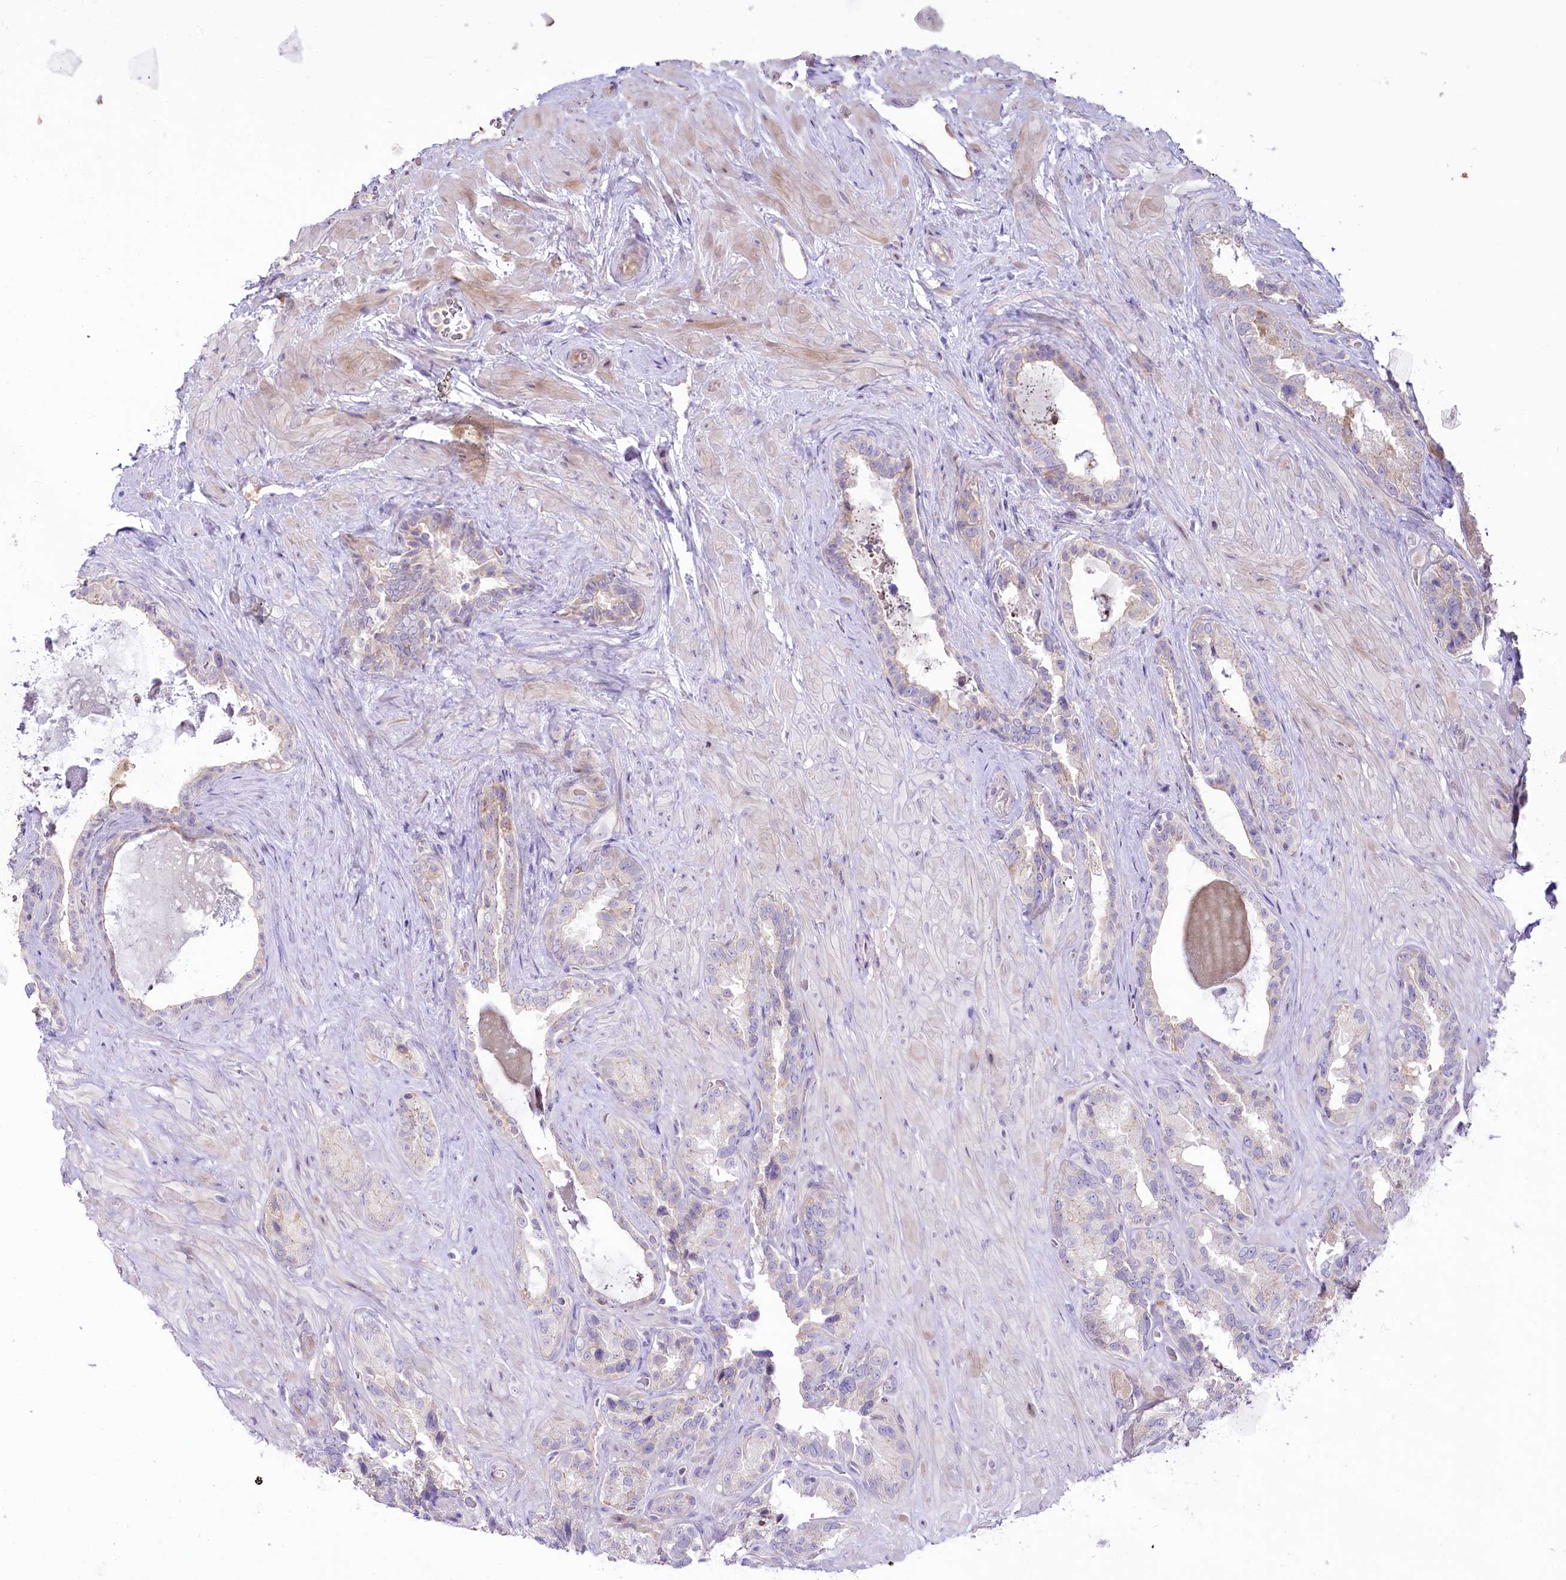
{"staining": {"intensity": "negative", "quantity": "none", "location": "none"}, "tissue": "seminal vesicle", "cell_type": "Glandular cells", "image_type": "normal", "snomed": [{"axis": "morphology", "description": "Normal tissue, NOS"}, {"axis": "topography", "description": "Seminal veicle"}, {"axis": "topography", "description": "Peripheral nerve tissue"}], "caption": "Immunohistochemistry (IHC) of unremarkable seminal vesicle shows no positivity in glandular cells. (Stains: DAB (3,3'-diaminobenzidine) immunohistochemistry with hematoxylin counter stain, Microscopy: brightfield microscopy at high magnification).", "gene": "SLC6A11", "patient": {"sex": "male", "age": 67}}